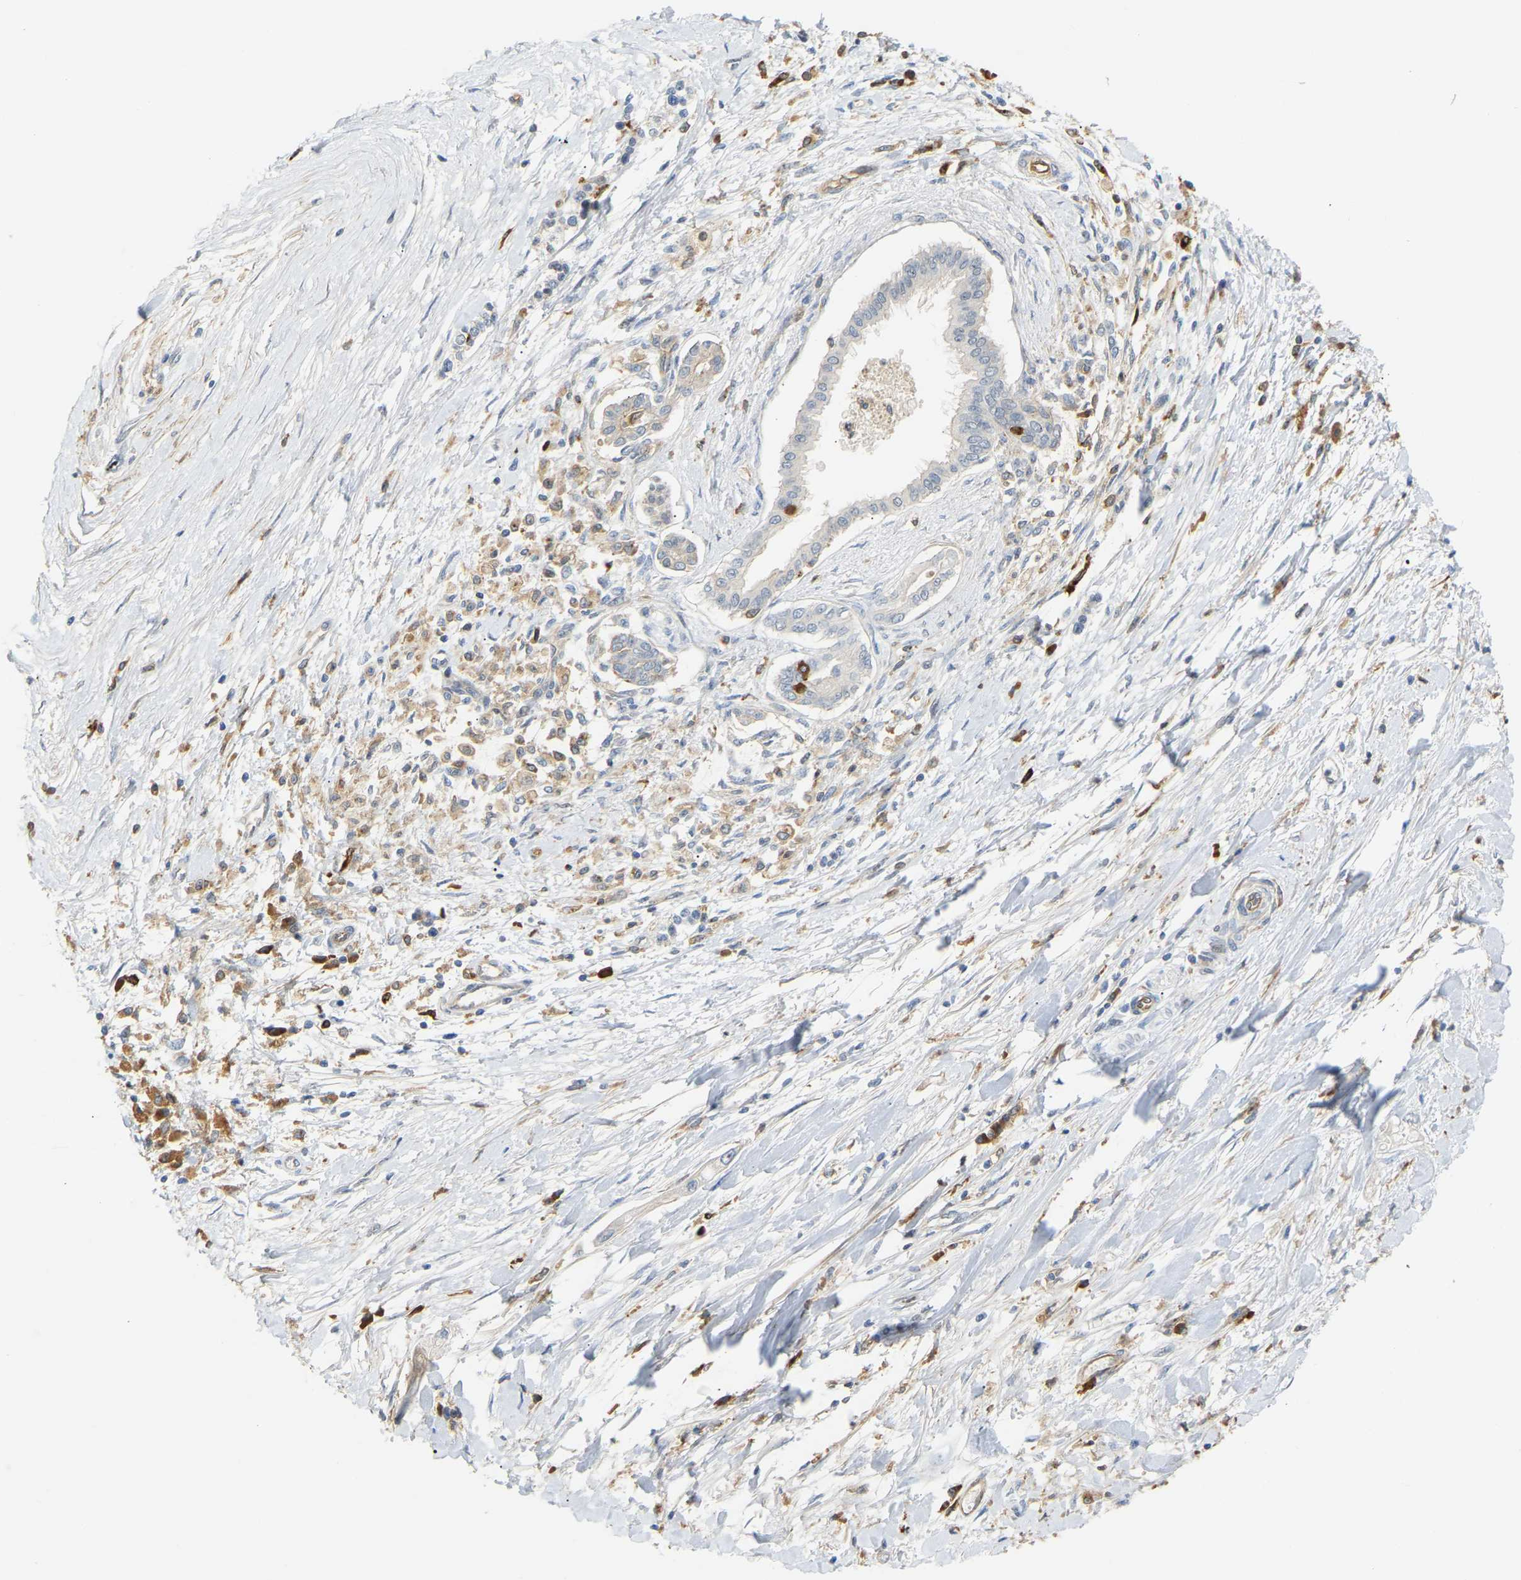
{"staining": {"intensity": "negative", "quantity": "none", "location": "none"}, "tissue": "pancreatic cancer", "cell_type": "Tumor cells", "image_type": "cancer", "snomed": [{"axis": "morphology", "description": "Adenocarcinoma, NOS"}, {"axis": "topography", "description": "Pancreas"}], "caption": "Immunohistochemical staining of human pancreatic cancer demonstrates no significant positivity in tumor cells.", "gene": "PLCG2", "patient": {"sex": "male", "age": 56}}